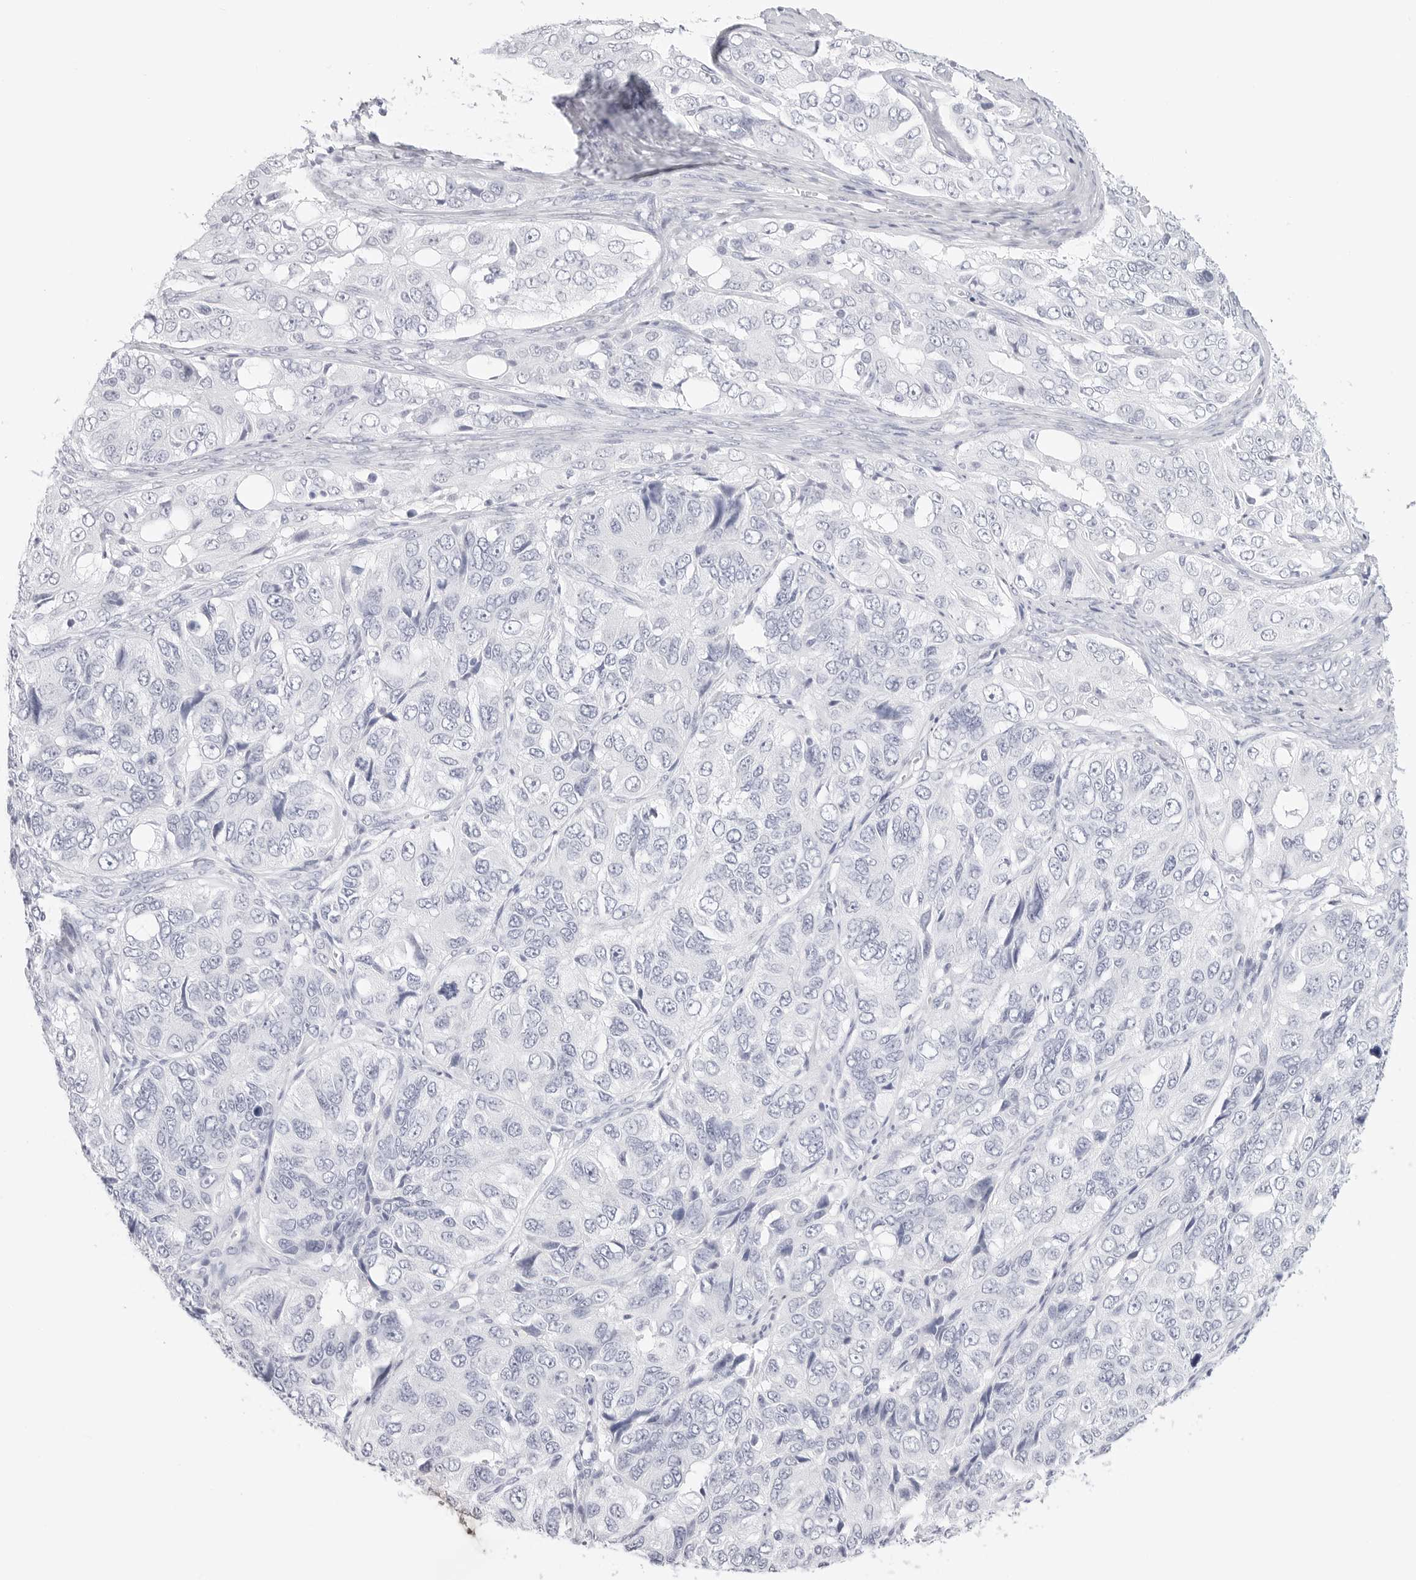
{"staining": {"intensity": "negative", "quantity": "none", "location": "none"}, "tissue": "ovarian cancer", "cell_type": "Tumor cells", "image_type": "cancer", "snomed": [{"axis": "morphology", "description": "Carcinoma, endometroid"}, {"axis": "topography", "description": "Ovary"}], "caption": "Photomicrograph shows no significant protein expression in tumor cells of ovarian cancer.", "gene": "TFF2", "patient": {"sex": "female", "age": 51}}